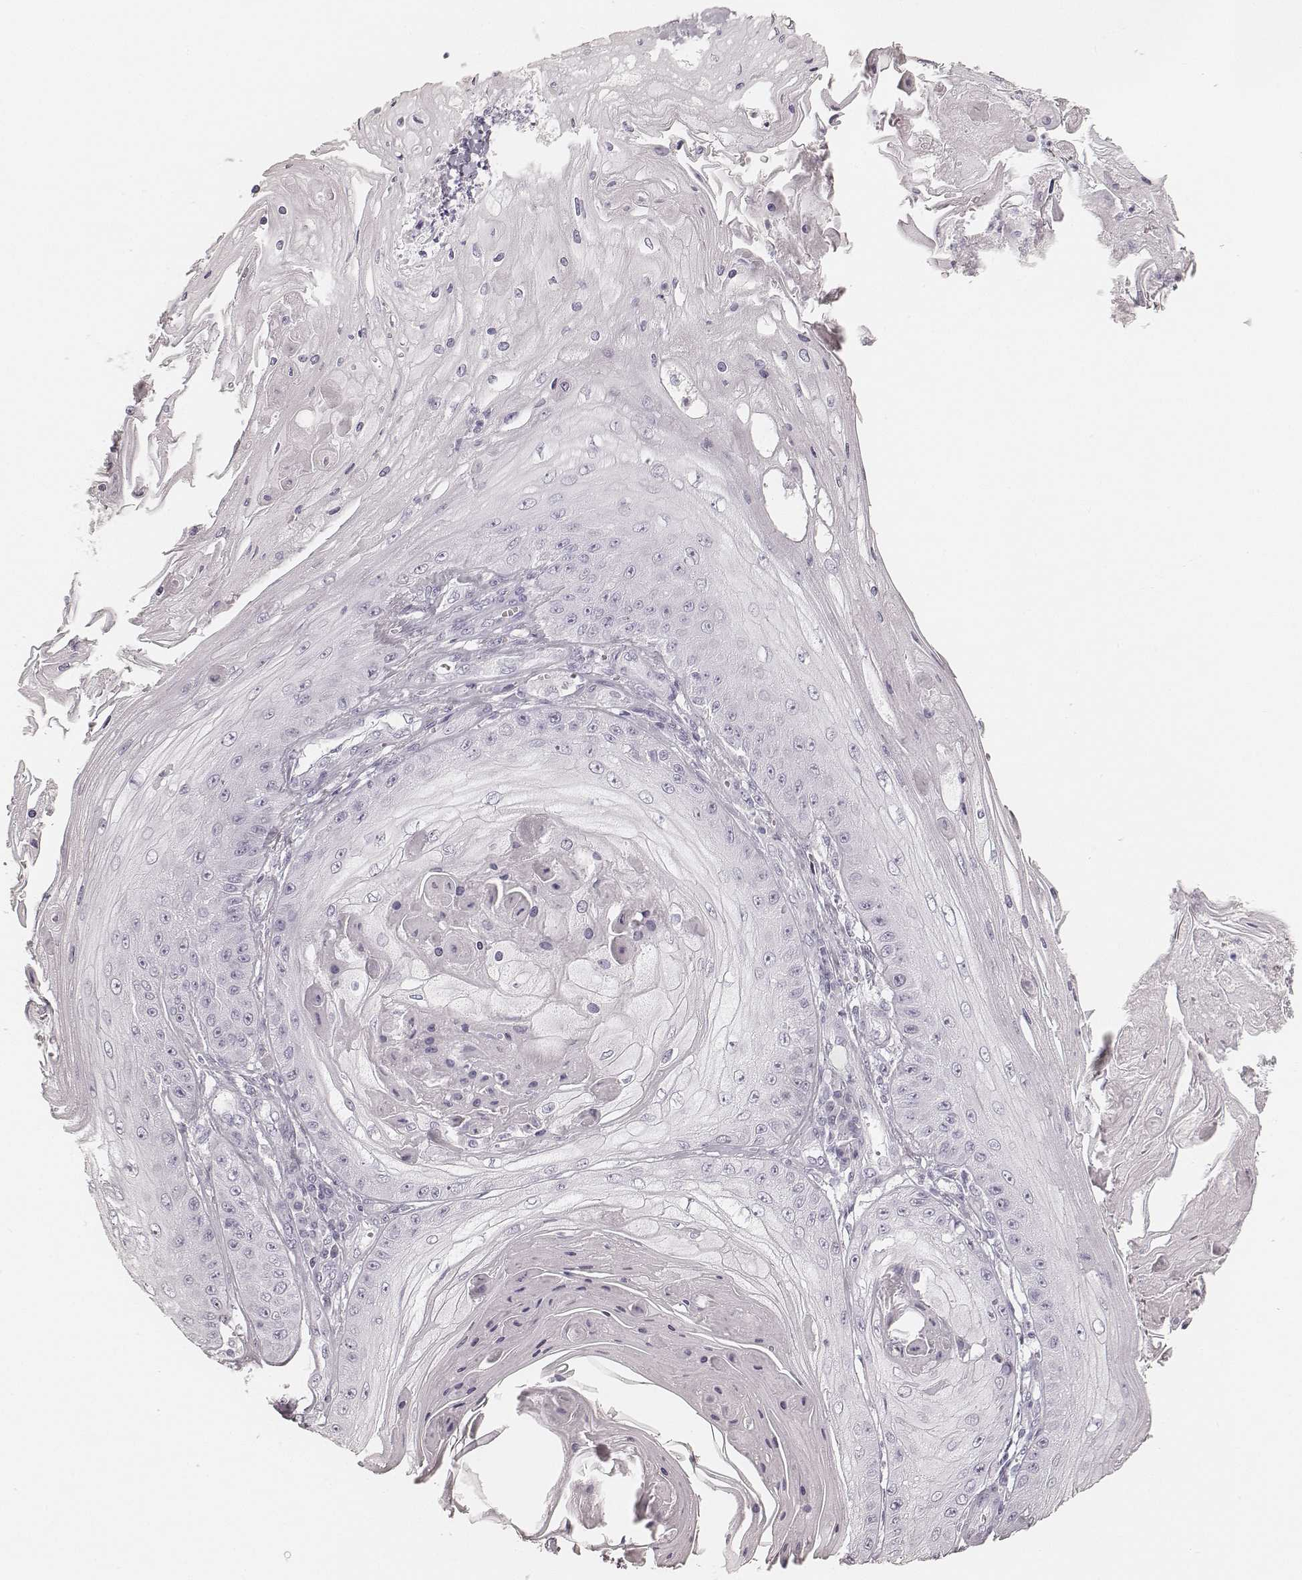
{"staining": {"intensity": "negative", "quantity": "none", "location": "none"}, "tissue": "skin cancer", "cell_type": "Tumor cells", "image_type": "cancer", "snomed": [{"axis": "morphology", "description": "Squamous cell carcinoma, NOS"}, {"axis": "topography", "description": "Skin"}], "caption": "A photomicrograph of human skin cancer is negative for staining in tumor cells.", "gene": "KRT31", "patient": {"sex": "male", "age": 70}}